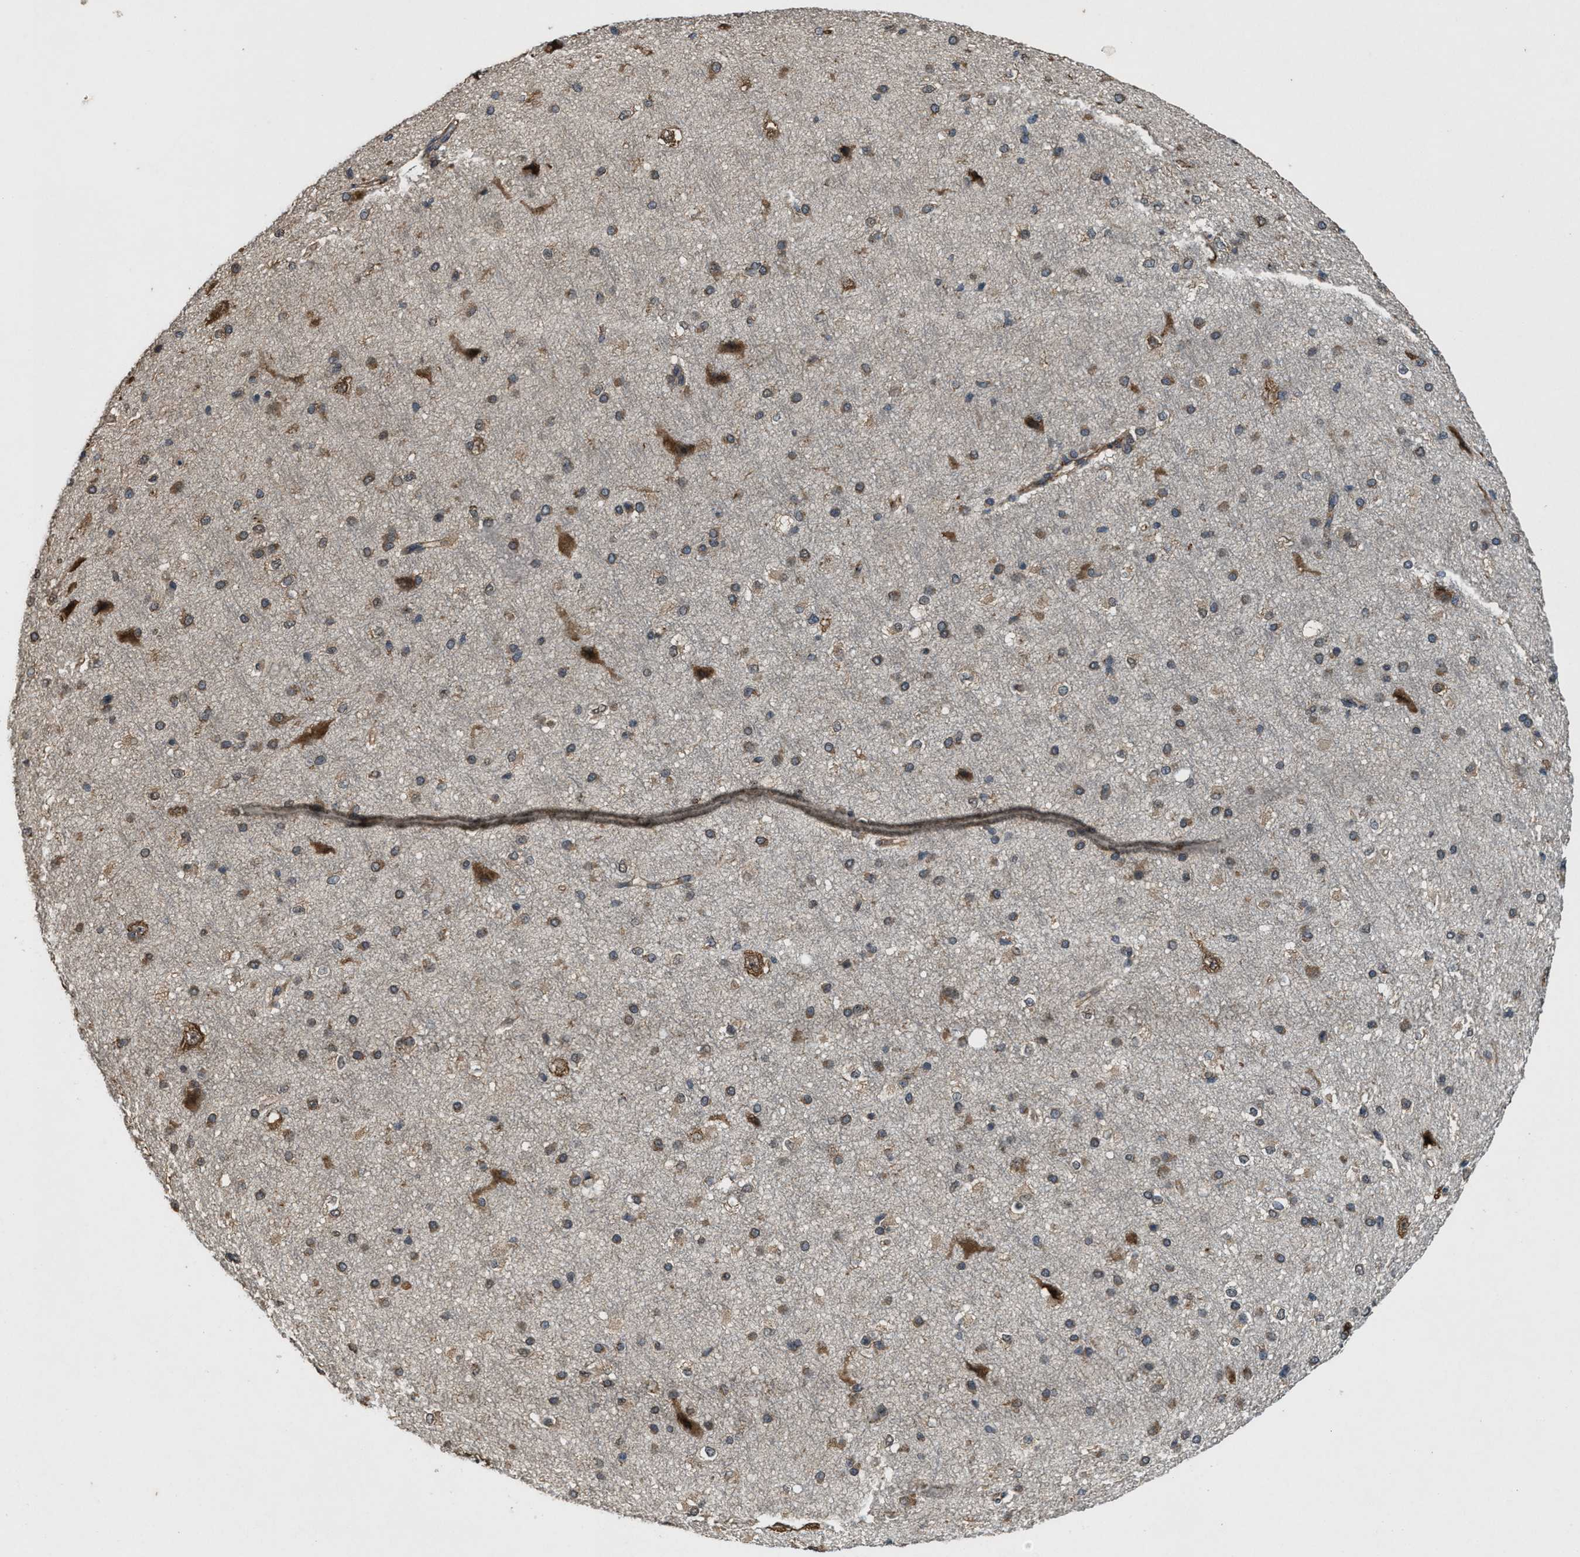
{"staining": {"intensity": "moderate", "quantity": ">75%", "location": "cytoplasmic/membranous"}, "tissue": "cerebral cortex", "cell_type": "Endothelial cells", "image_type": "normal", "snomed": [{"axis": "morphology", "description": "Normal tissue, NOS"}, {"axis": "morphology", "description": "Developmental malformation"}, {"axis": "topography", "description": "Cerebral cortex"}], "caption": "A brown stain shows moderate cytoplasmic/membranous expression of a protein in endothelial cells of normal cerebral cortex. The staining is performed using DAB brown chromogen to label protein expression. The nuclei are counter-stained blue using hematoxylin.", "gene": "ARHGEF5", "patient": {"sex": "female", "age": 30}}